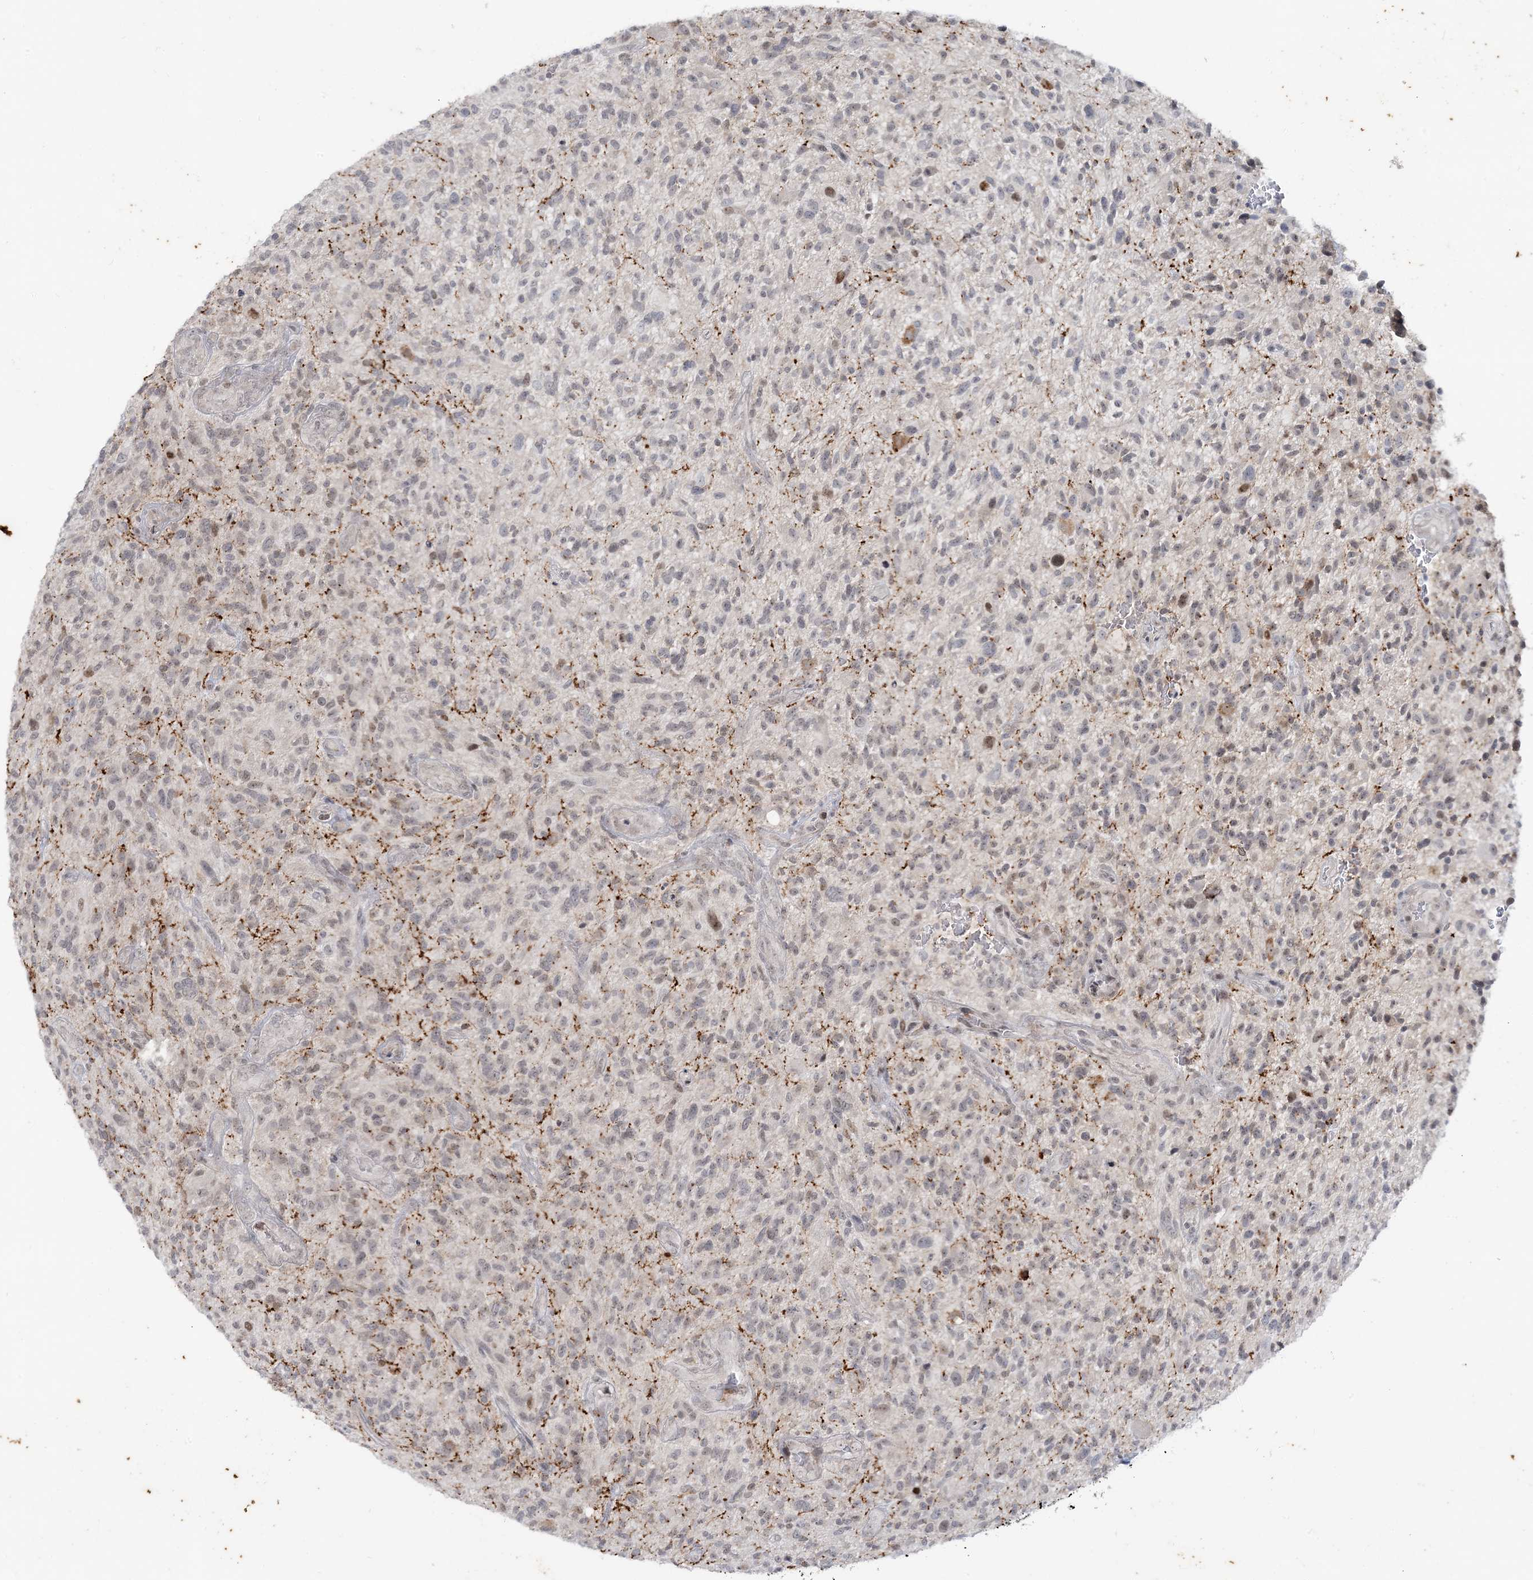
{"staining": {"intensity": "weak", "quantity": "<25%", "location": "nuclear"}, "tissue": "glioma", "cell_type": "Tumor cells", "image_type": "cancer", "snomed": [{"axis": "morphology", "description": "Glioma, malignant, High grade"}, {"axis": "topography", "description": "Brain"}], "caption": "Immunohistochemistry (IHC) of human glioma reveals no positivity in tumor cells.", "gene": "LEXM", "patient": {"sex": "male", "age": 47}}